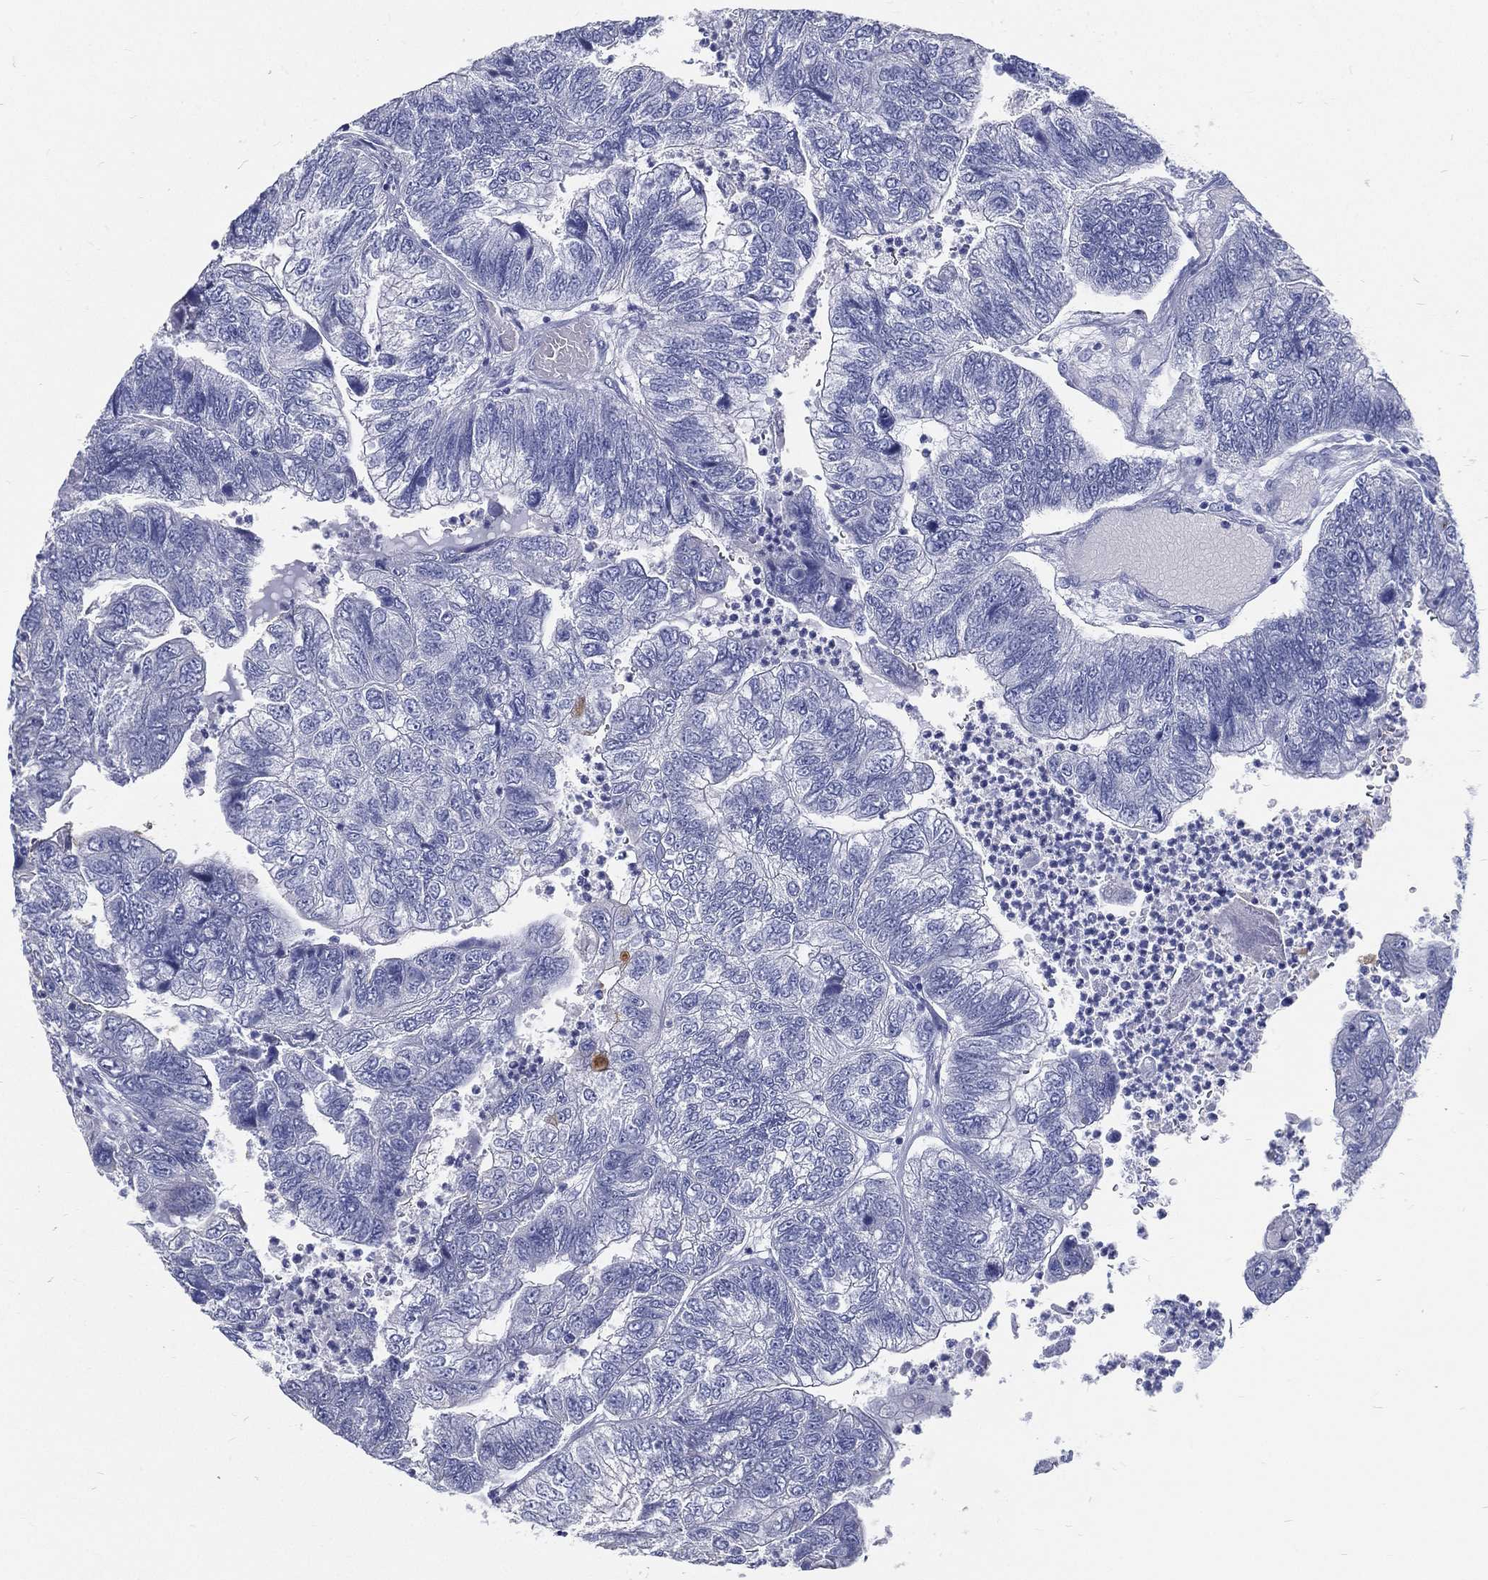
{"staining": {"intensity": "negative", "quantity": "none", "location": "none"}, "tissue": "colorectal cancer", "cell_type": "Tumor cells", "image_type": "cancer", "snomed": [{"axis": "morphology", "description": "Adenocarcinoma, NOS"}, {"axis": "topography", "description": "Colon"}], "caption": "Immunohistochemistry photomicrograph of neoplastic tissue: colorectal cancer (adenocarcinoma) stained with DAB (3,3'-diaminobenzidine) demonstrates no significant protein positivity in tumor cells.", "gene": "RSPH4A", "patient": {"sex": "female", "age": 67}}